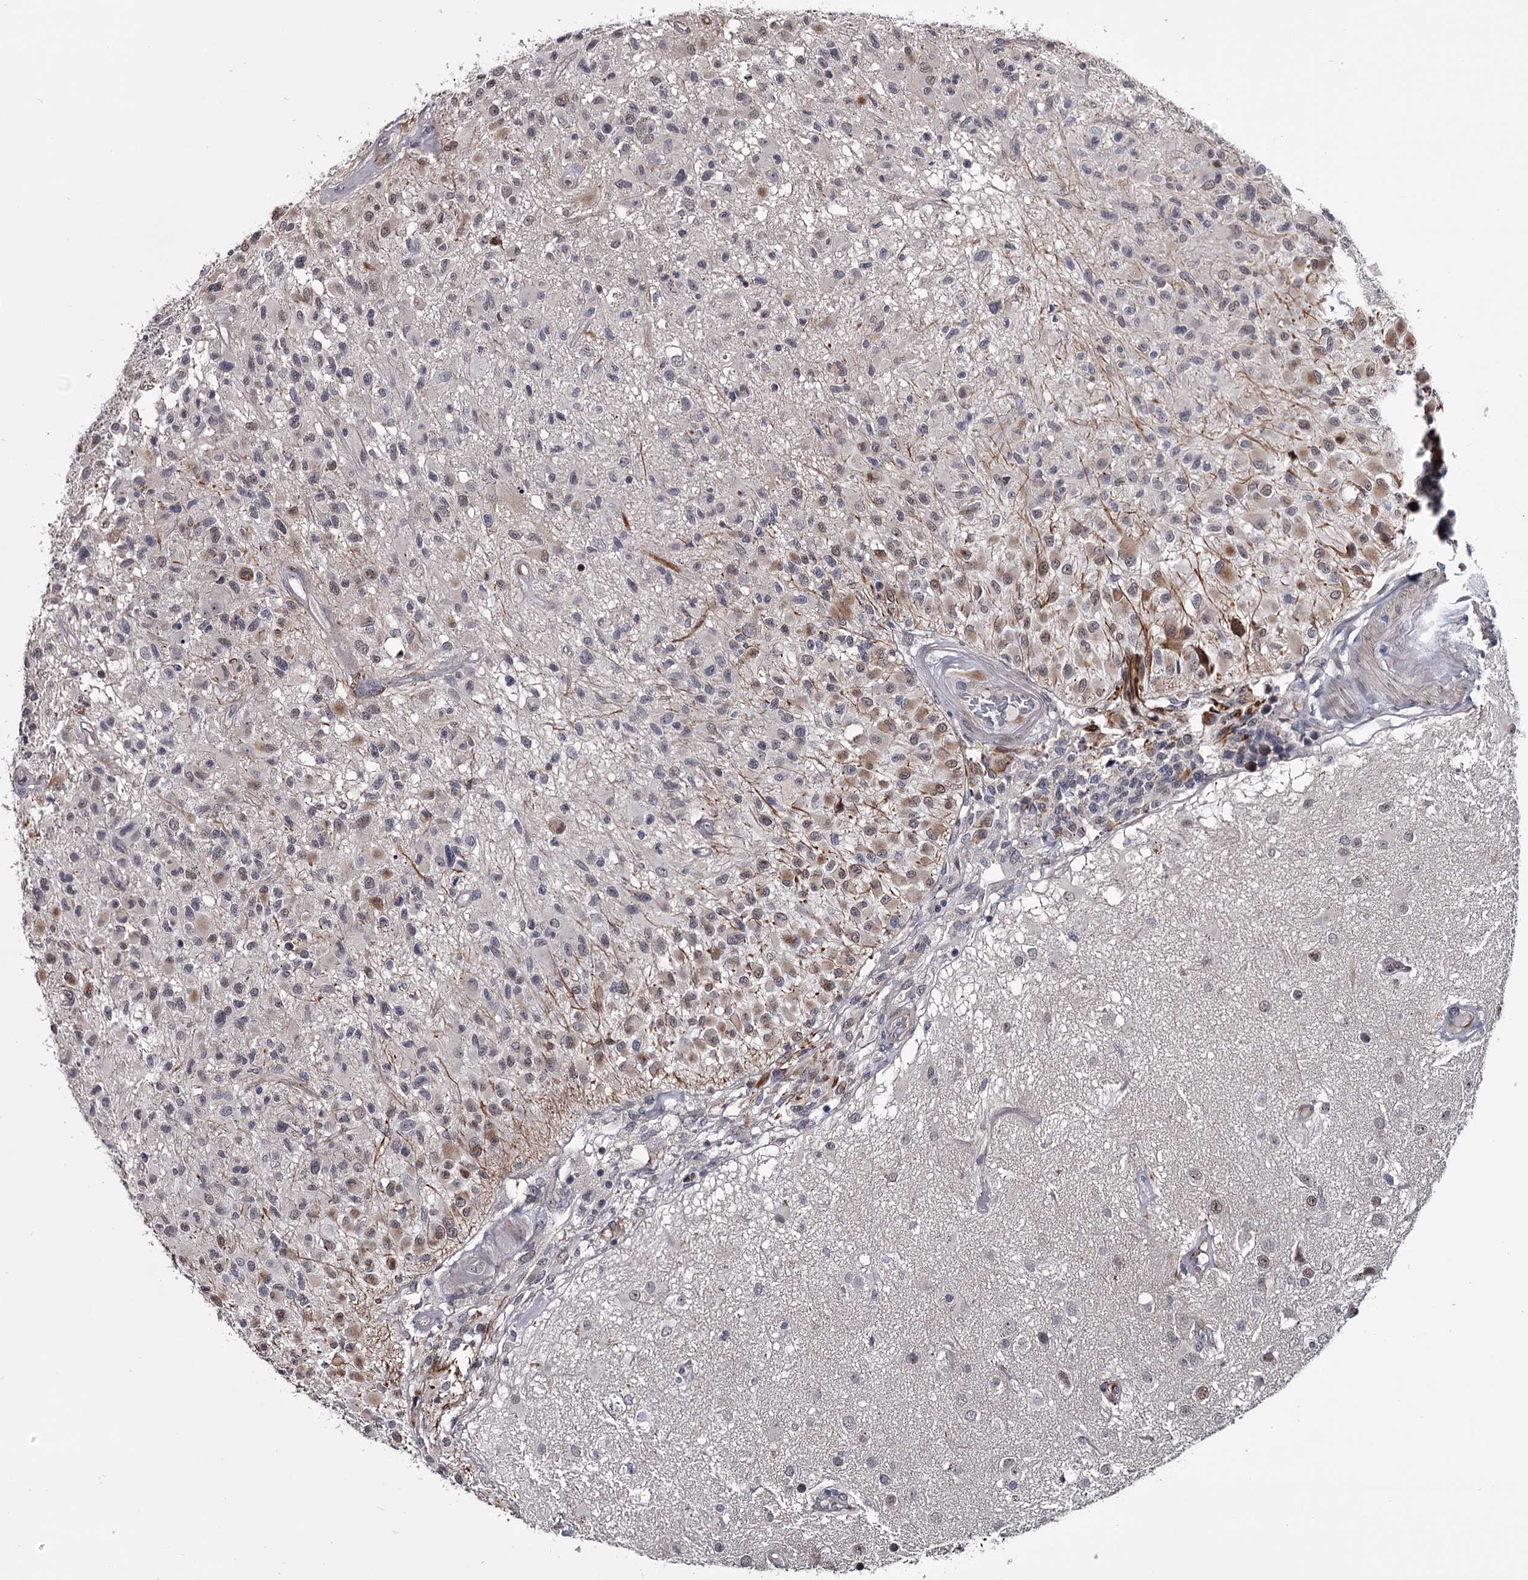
{"staining": {"intensity": "weak", "quantity": "<25%", "location": "cytoplasmic/membranous,nuclear"}, "tissue": "glioma", "cell_type": "Tumor cells", "image_type": "cancer", "snomed": [{"axis": "morphology", "description": "Glioma, malignant, High grade"}, {"axis": "morphology", "description": "Glioblastoma, NOS"}, {"axis": "topography", "description": "Brain"}], "caption": "Malignant glioma (high-grade) stained for a protein using immunohistochemistry reveals no expression tumor cells.", "gene": "PRPF40B", "patient": {"sex": "male", "age": 60}}